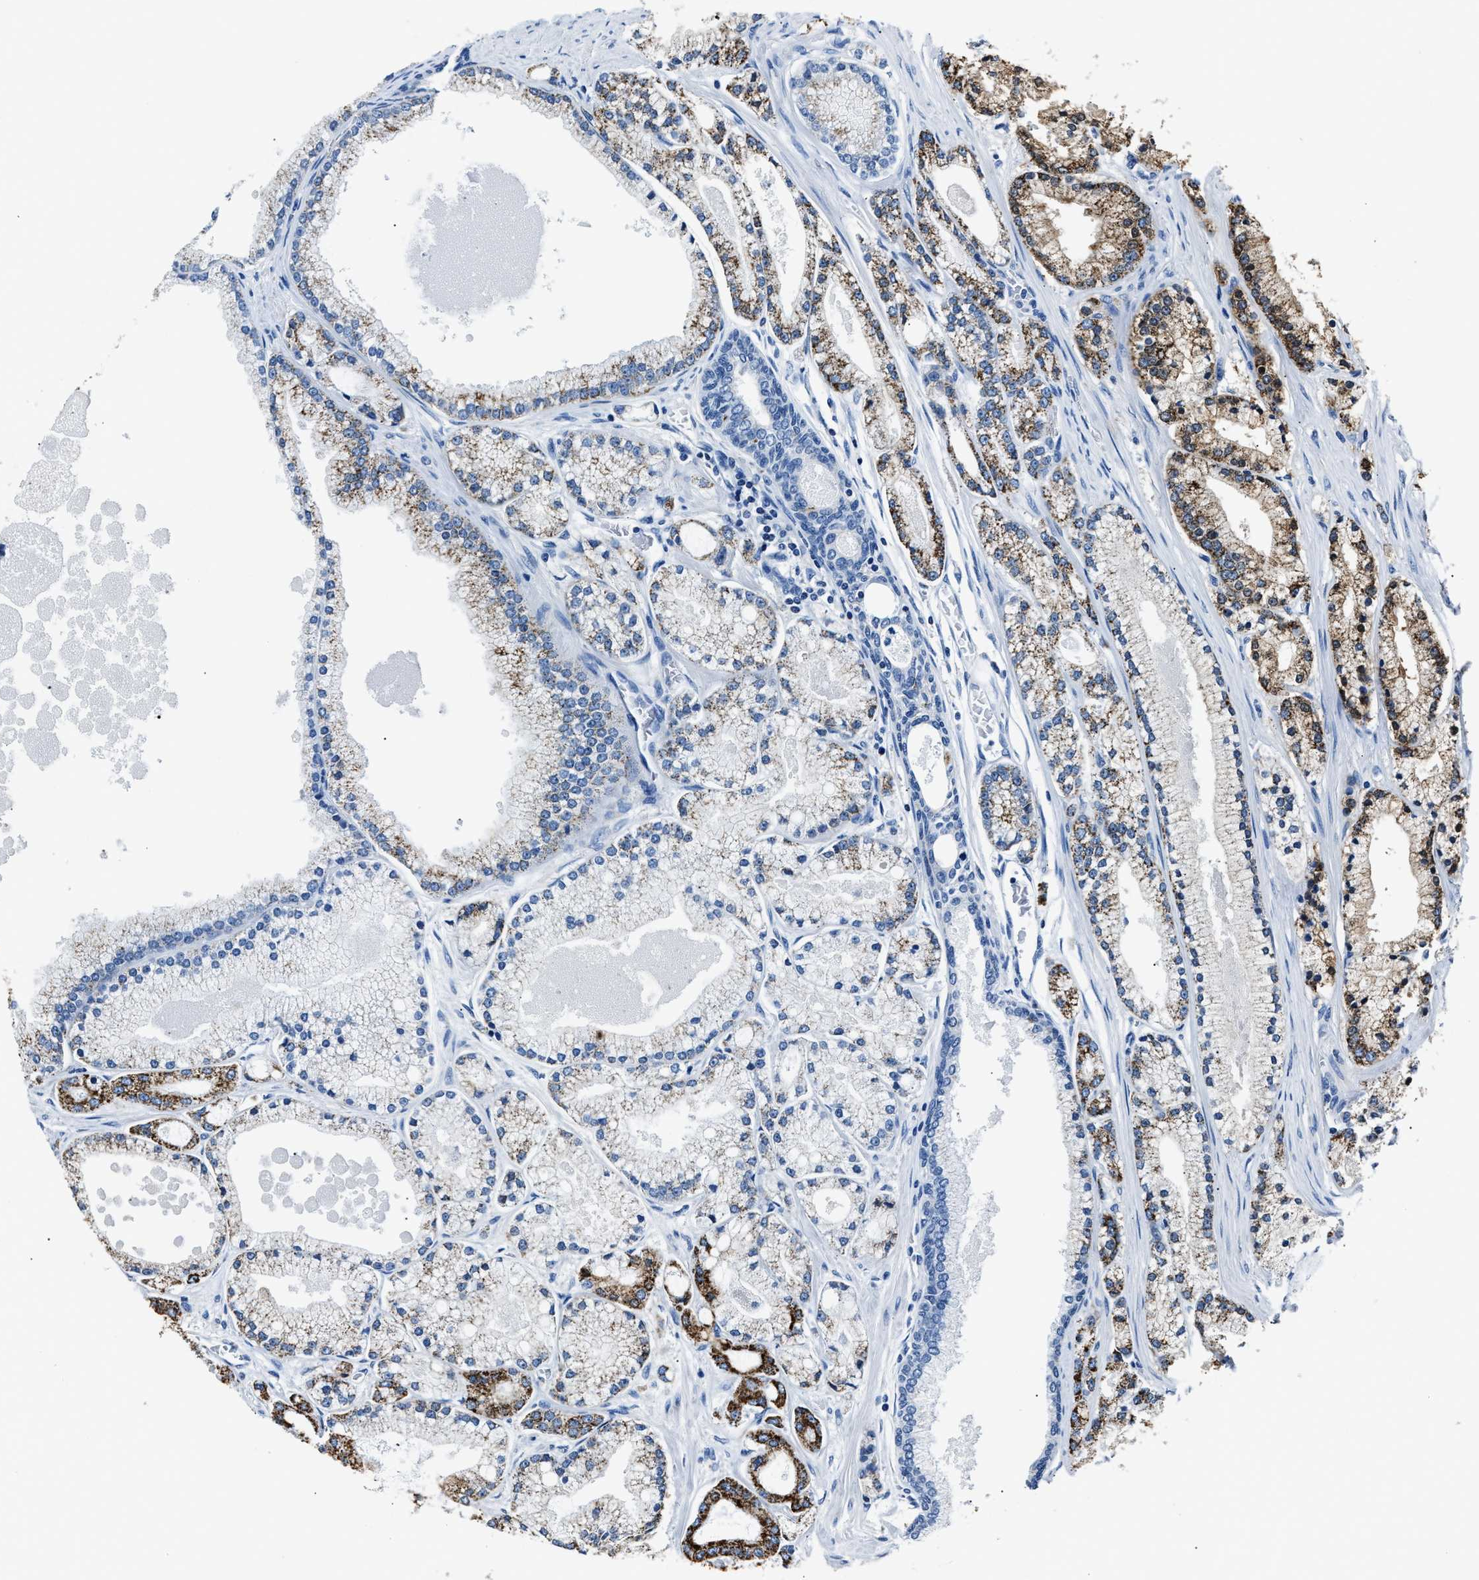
{"staining": {"intensity": "strong", "quantity": "25%-75%", "location": "cytoplasmic/membranous"}, "tissue": "prostate cancer", "cell_type": "Tumor cells", "image_type": "cancer", "snomed": [{"axis": "morphology", "description": "Adenocarcinoma, High grade"}, {"axis": "topography", "description": "Prostate"}], "caption": "High-power microscopy captured an immunohistochemistry histopathology image of prostate adenocarcinoma (high-grade), revealing strong cytoplasmic/membranous staining in about 25%-75% of tumor cells.", "gene": "AMACR", "patient": {"sex": "male", "age": 71}}